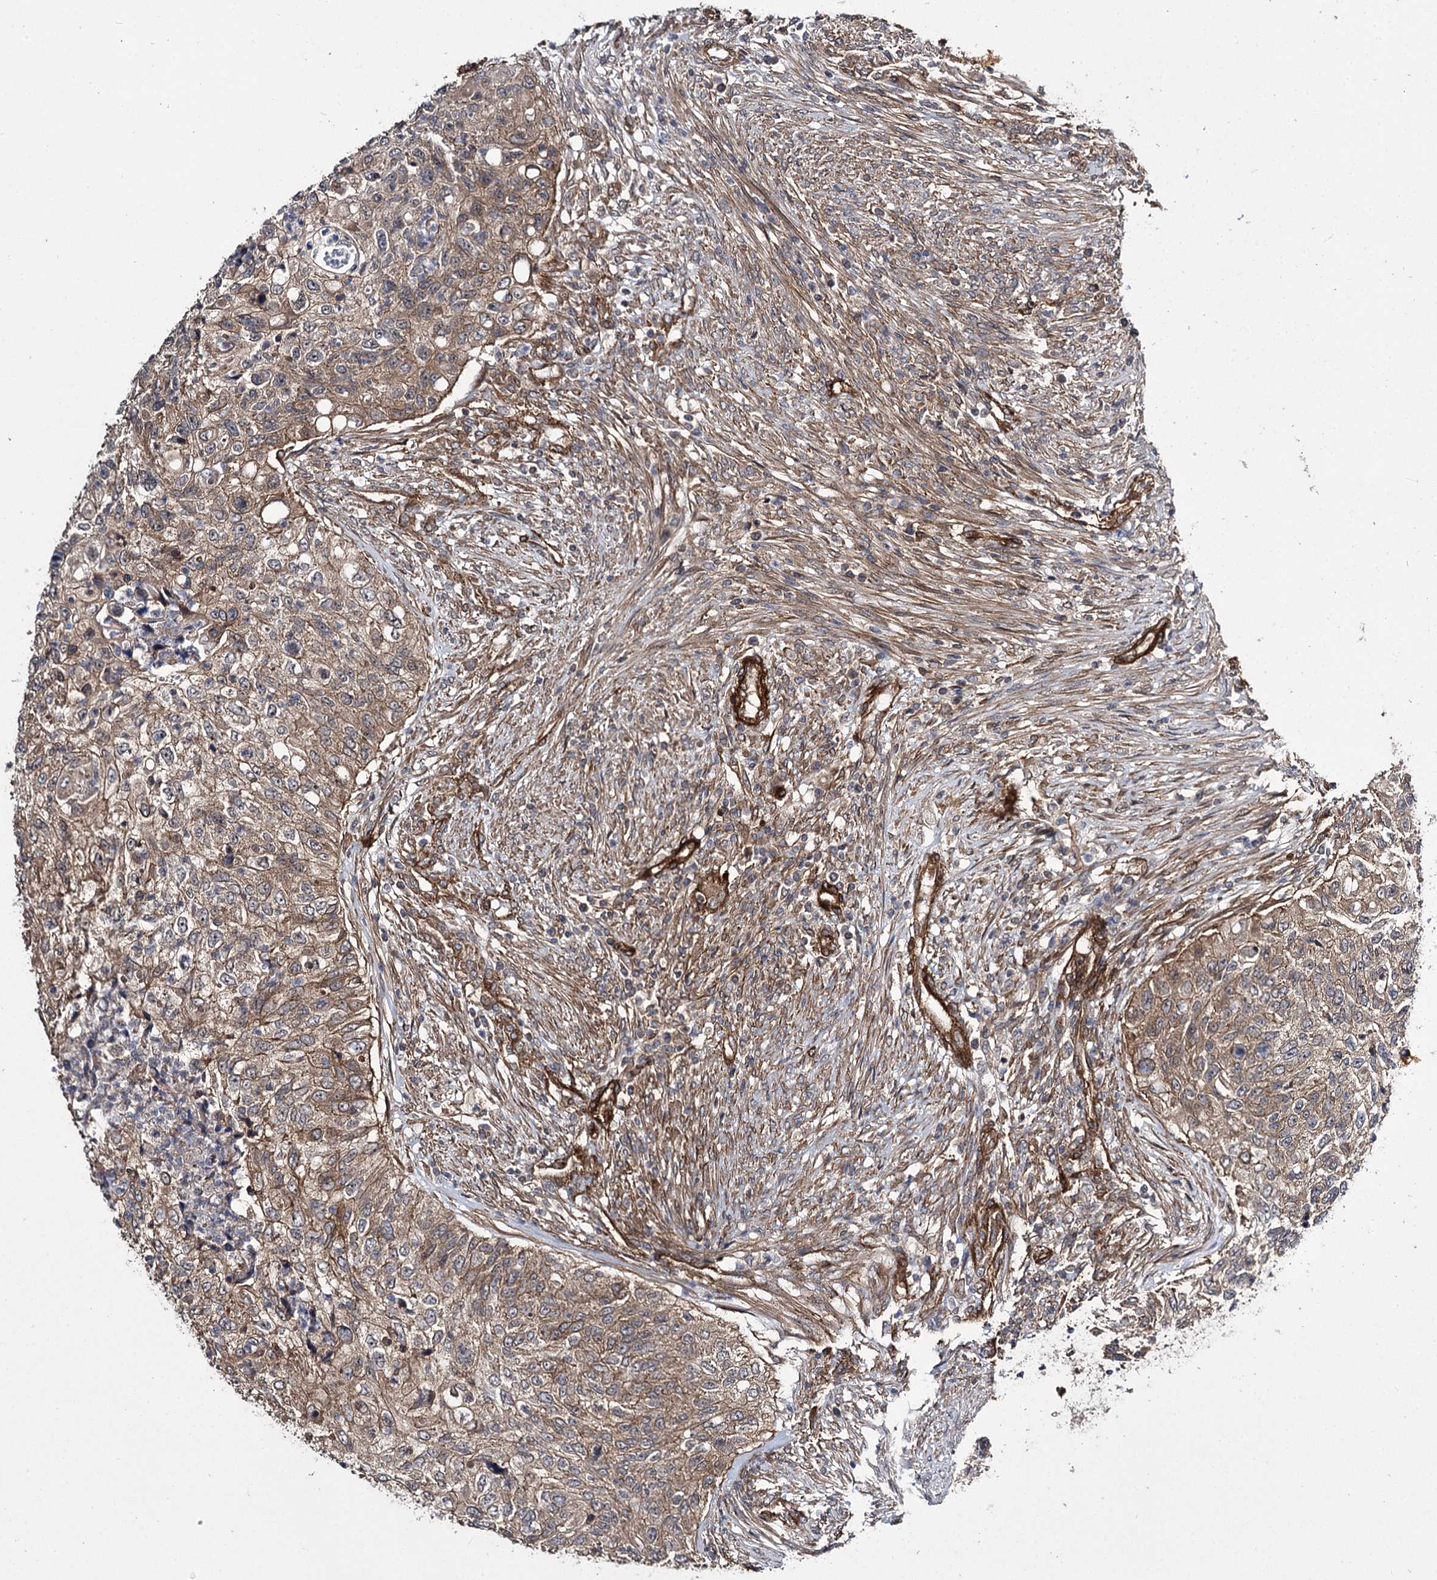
{"staining": {"intensity": "moderate", "quantity": ">75%", "location": "cytoplasmic/membranous"}, "tissue": "urothelial cancer", "cell_type": "Tumor cells", "image_type": "cancer", "snomed": [{"axis": "morphology", "description": "Urothelial carcinoma, High grade"}, {"axis": "topography", "description": "Urinary bladder"}], "caption": "Protein staining displays moderate cytoplasmic/membranous expression in about >75% of tumor cells in urothelial cancer.", "gene": "MYO1C", "patient": {"sex": "female", "age": 60}}